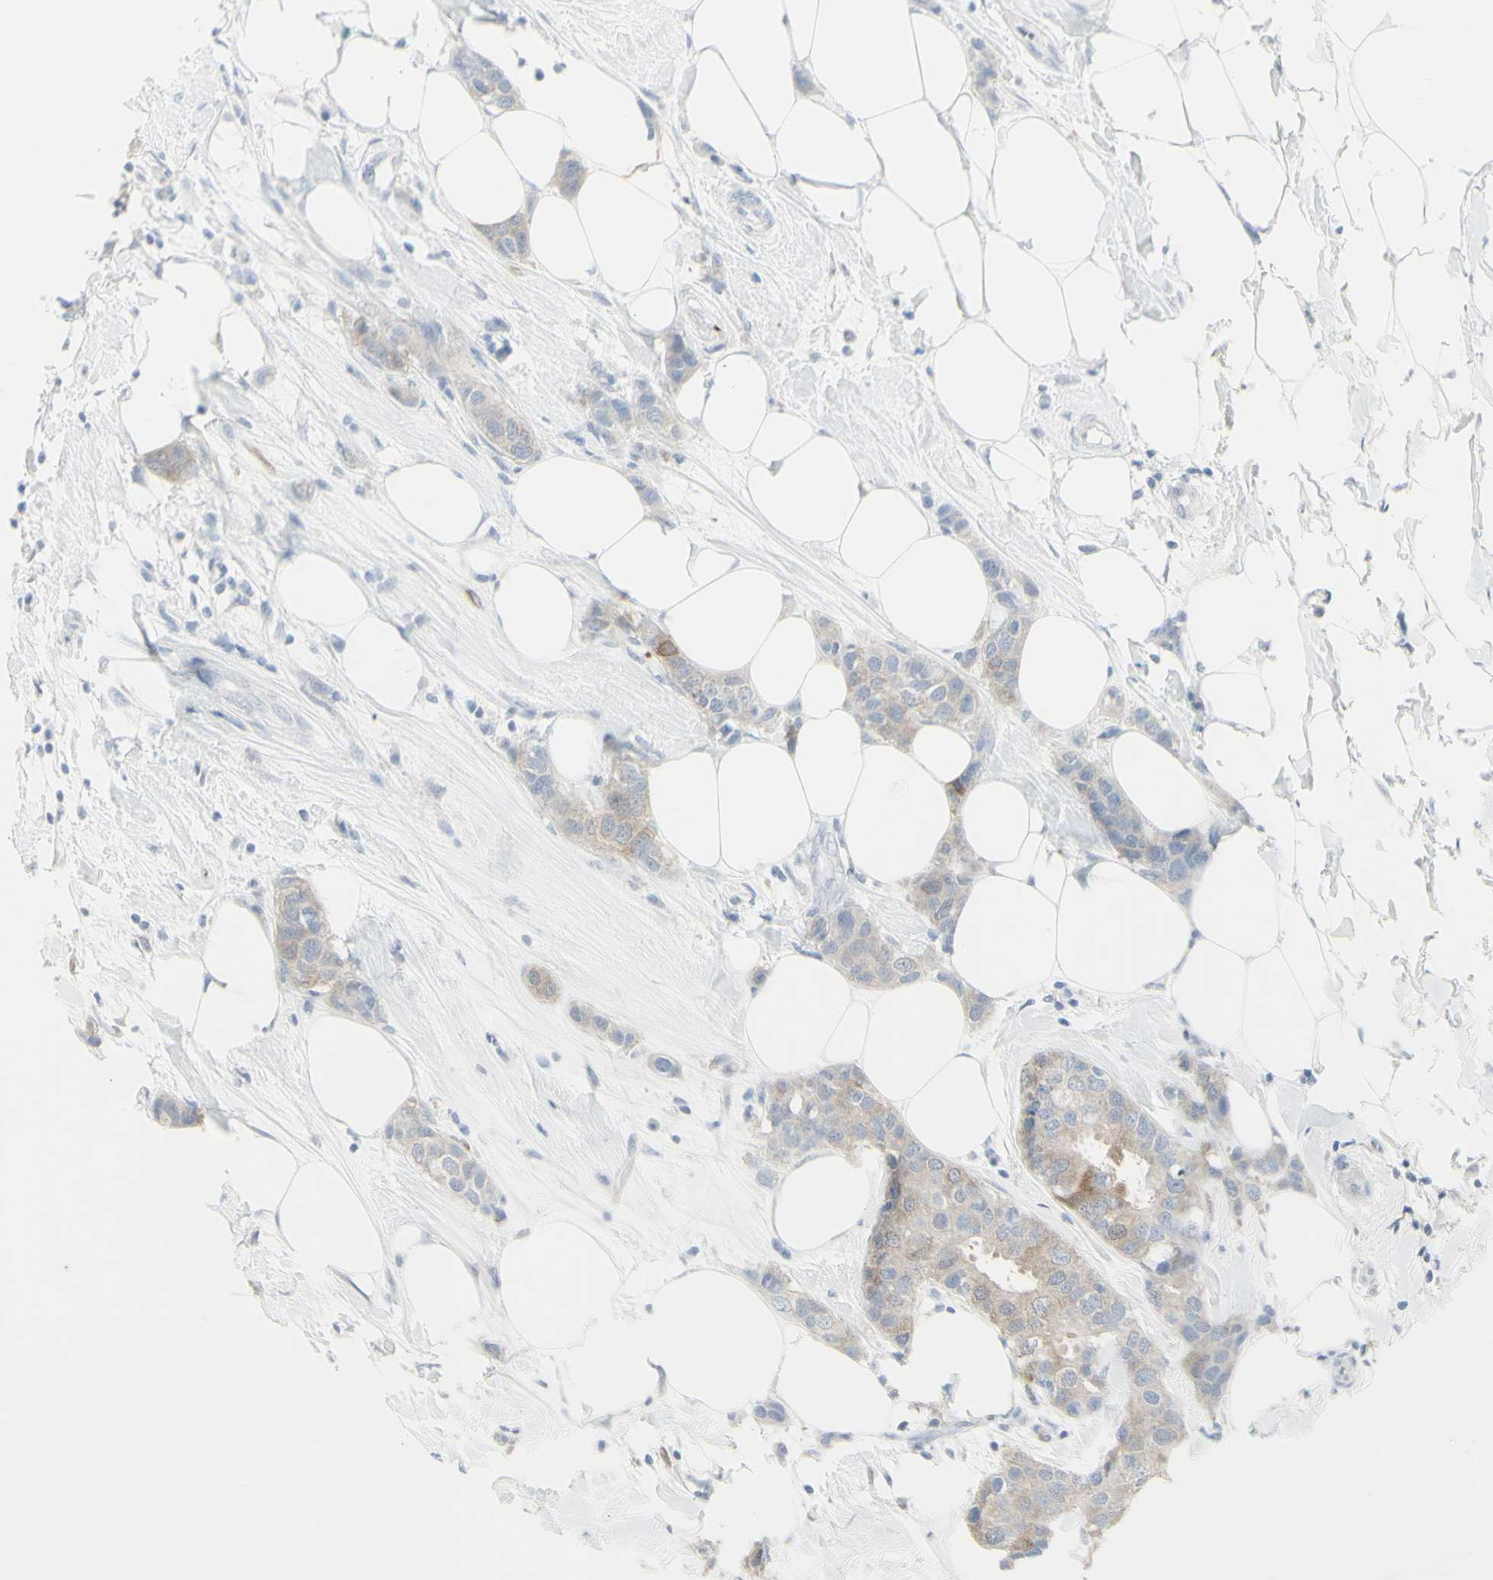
{"staining": {"intensity": "weak", "quantity": ">75%", "location": "cytoplasmic/membranous"}, "tissue": "breast cancer", "cell_type": "Tumor cells", "image_type": "cancer", "snomed": [{"axis": "morphology", "description": "Normal tissue, NOS"}, {"axis": "morphology", "description": "Duct carcinoma"}, {"axis": "topography", "description": "Breast"}], "caption": "Protein staining exhibits weak cytoplasmic/membranous positivity in approximately >75% of tumor cells in breast intraductal carcinoma.", "gene": "ENSG00000198211", "patient": {"sex": "female", "age": 50}}